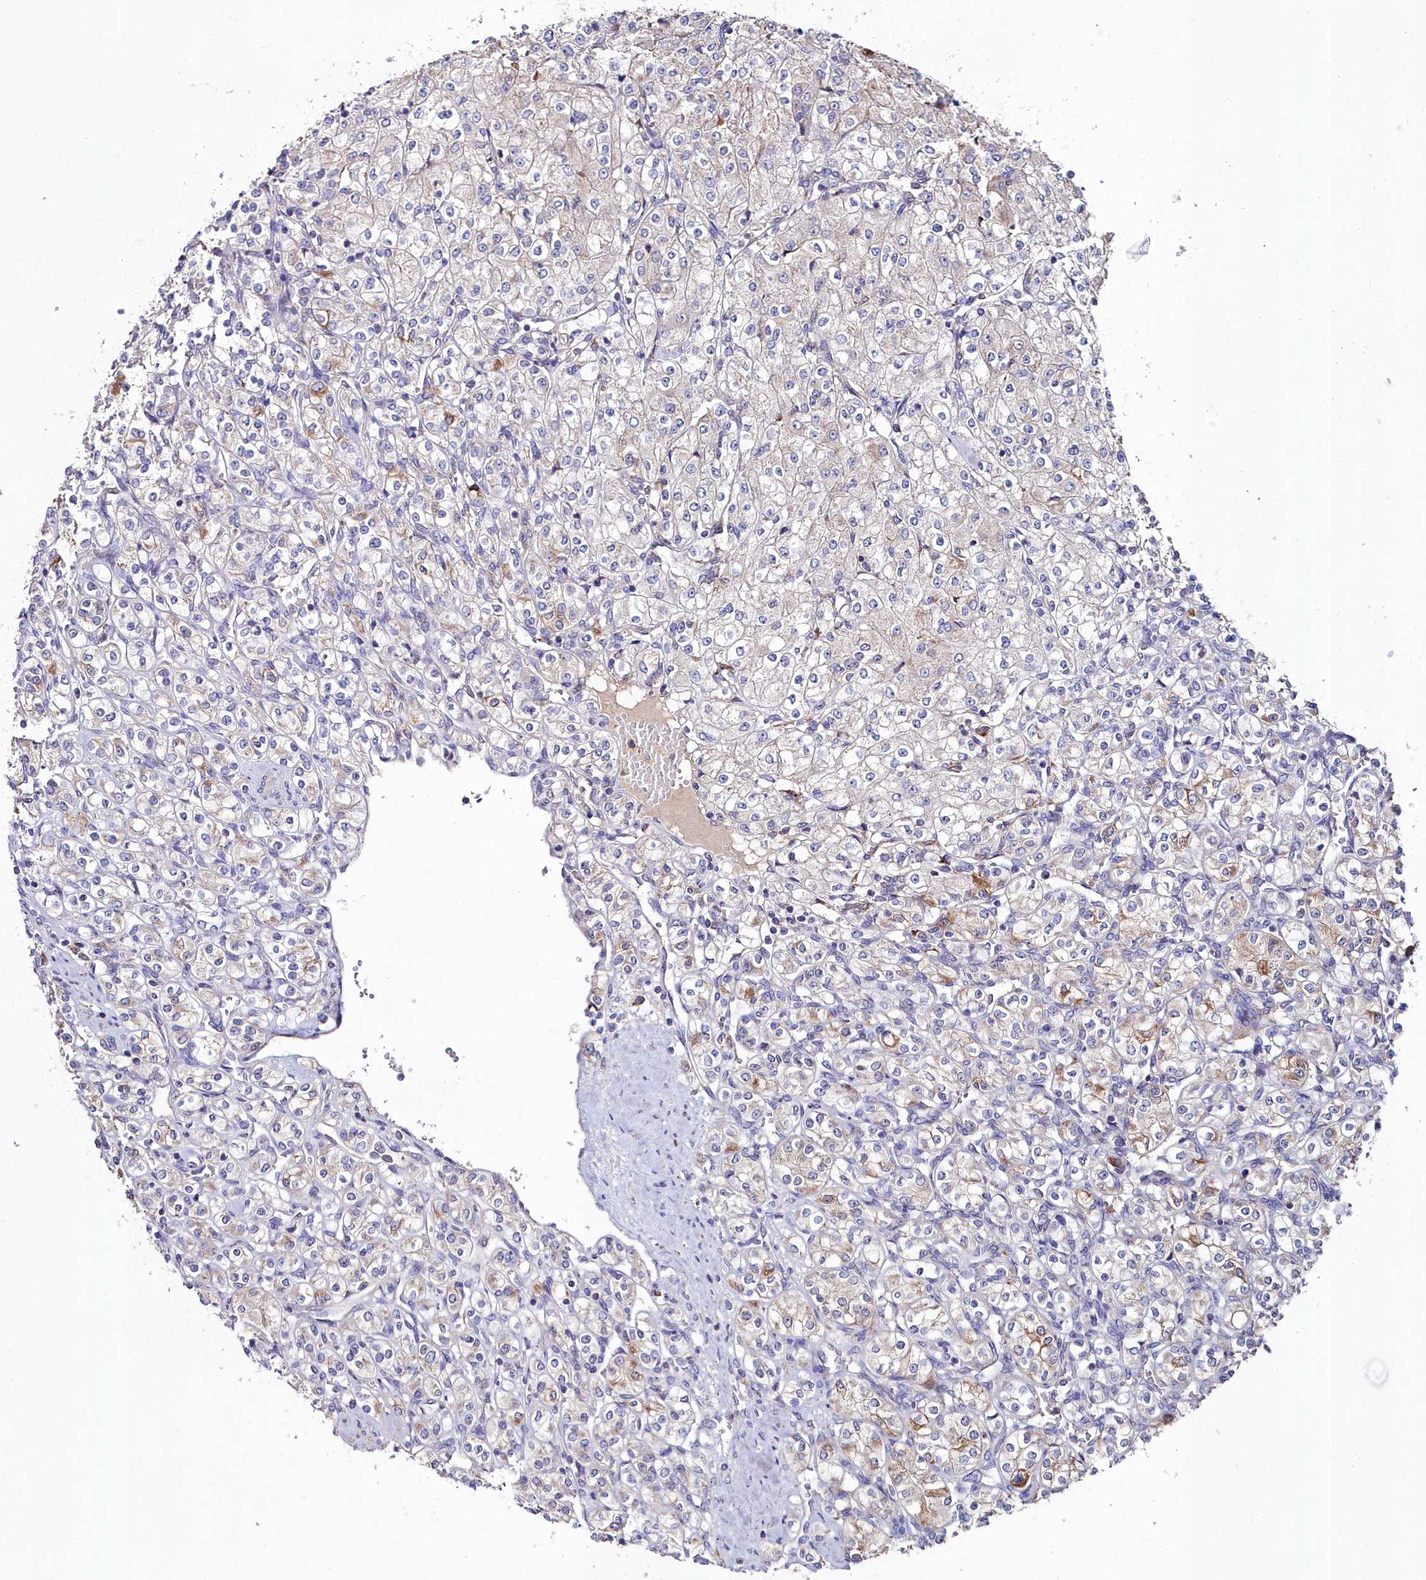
{"staining": {"intensity": "moderate", "quantity": "<25%", "location": "cytoplasmic/membranous"}, "tissue": "renal cancer", "cell_type": "Tumor cells", "image_type": "cancer", "snomed": [{"axis": "morphology", "description": "Adenocarcinoma, NOS"}, {"axis": "topography", "description": "Kidney"}], "caption": "This is an image of IHC staining of renal cancer, which shows moderate staining in the cytoplasmic/membranous of tumor cells.", "gene": "AMBRA1", "patient": {"sex": "male", "age": 77}}